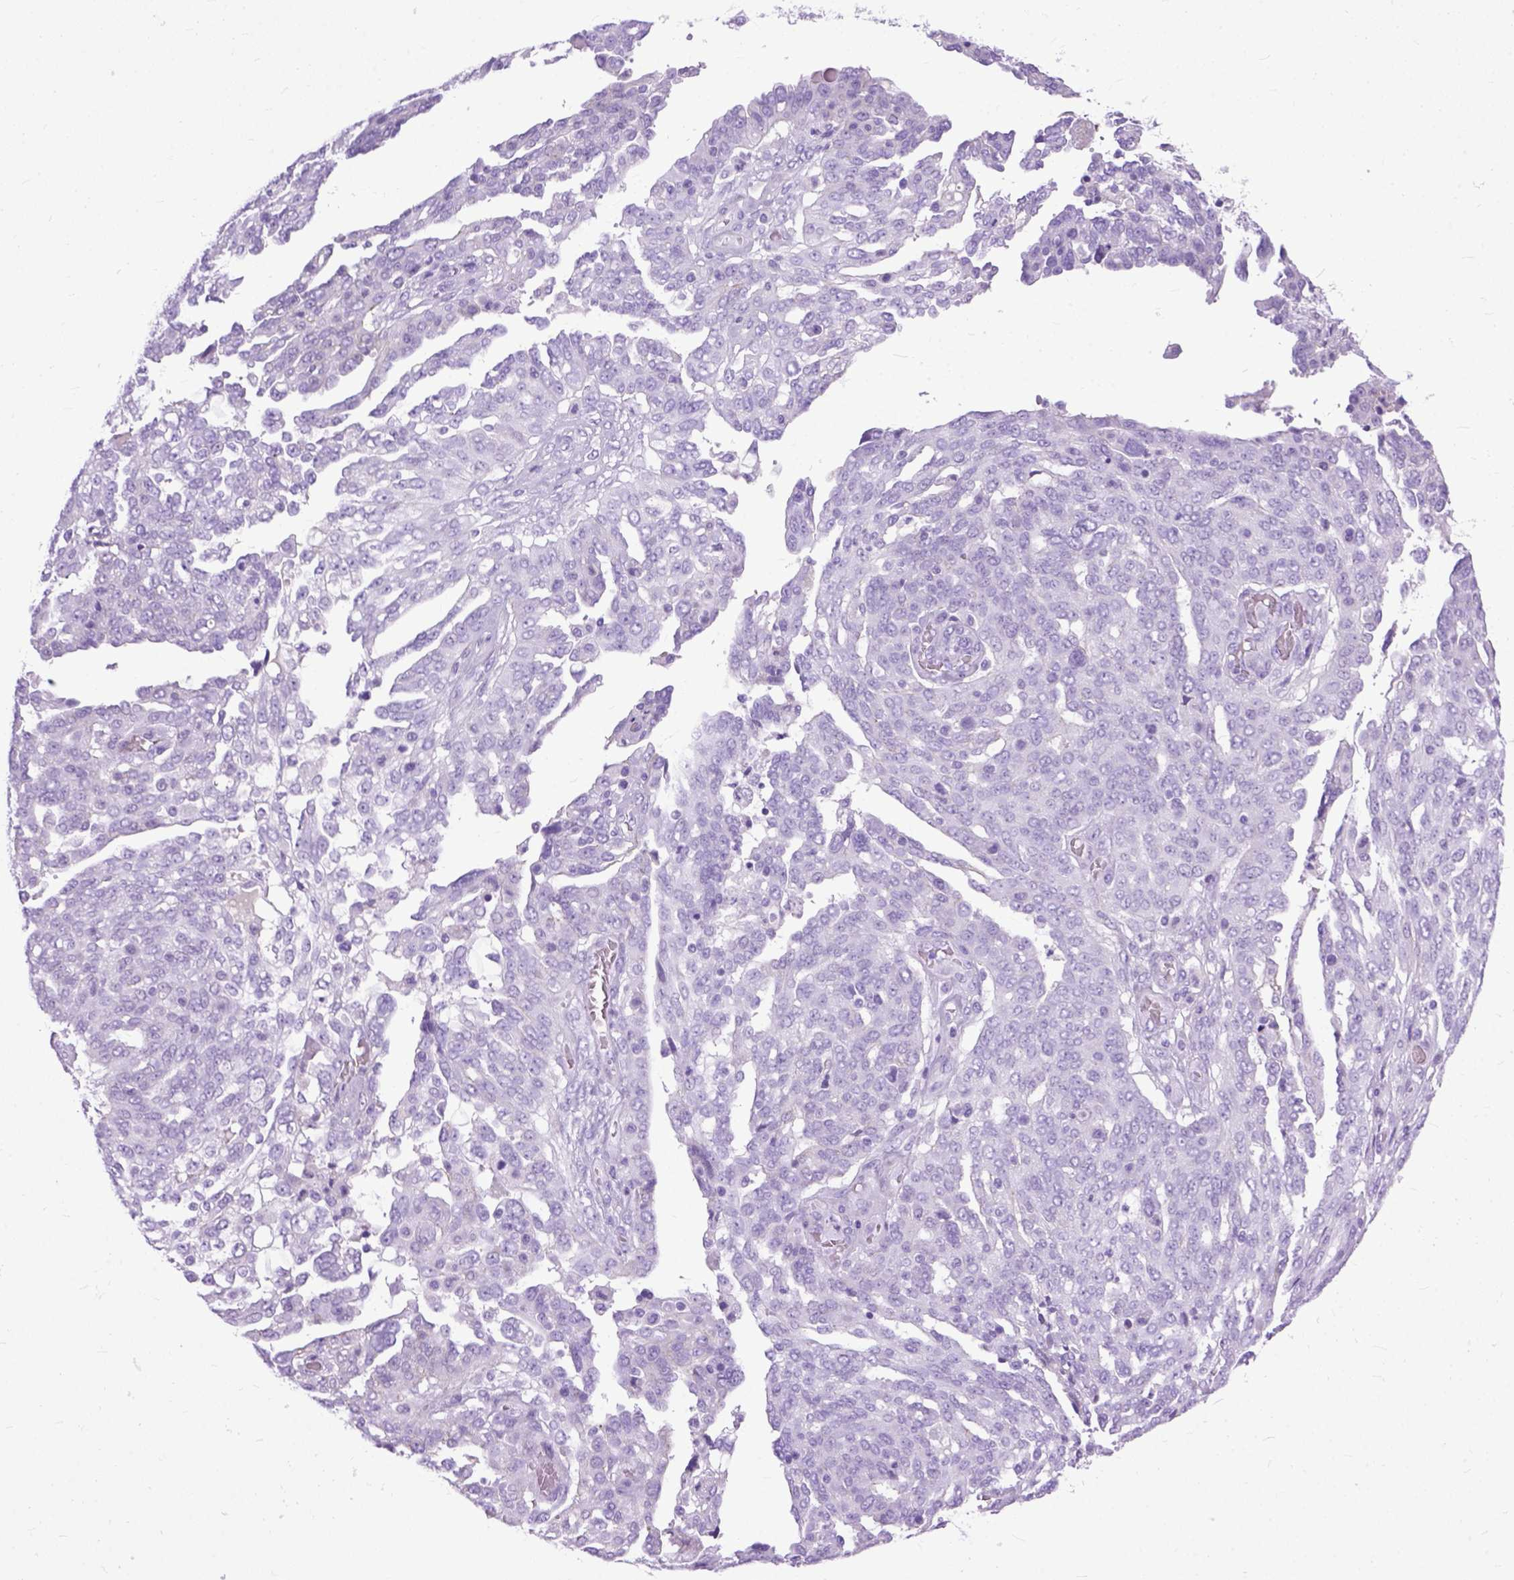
{"staining": {"intensity": "negative", "quantity": "none", "location": "none"}, "tissue": "ovarian cancer", "cell_type": "Tumor cells", "image_type": "cancer", "snomed": [{"axis": "morphology", "description": "Cystadenocarcinoma, serous, NOS"}, {"axis": "topography", "description": "Ovary"}], "caption": "A photomicrograph of ovarian serous cystadenocarcinoma stained for a protein shows no brown staining in tumor cells.", "gene": "GNGT1", "patient": {"sex": "female", "age": 67}}